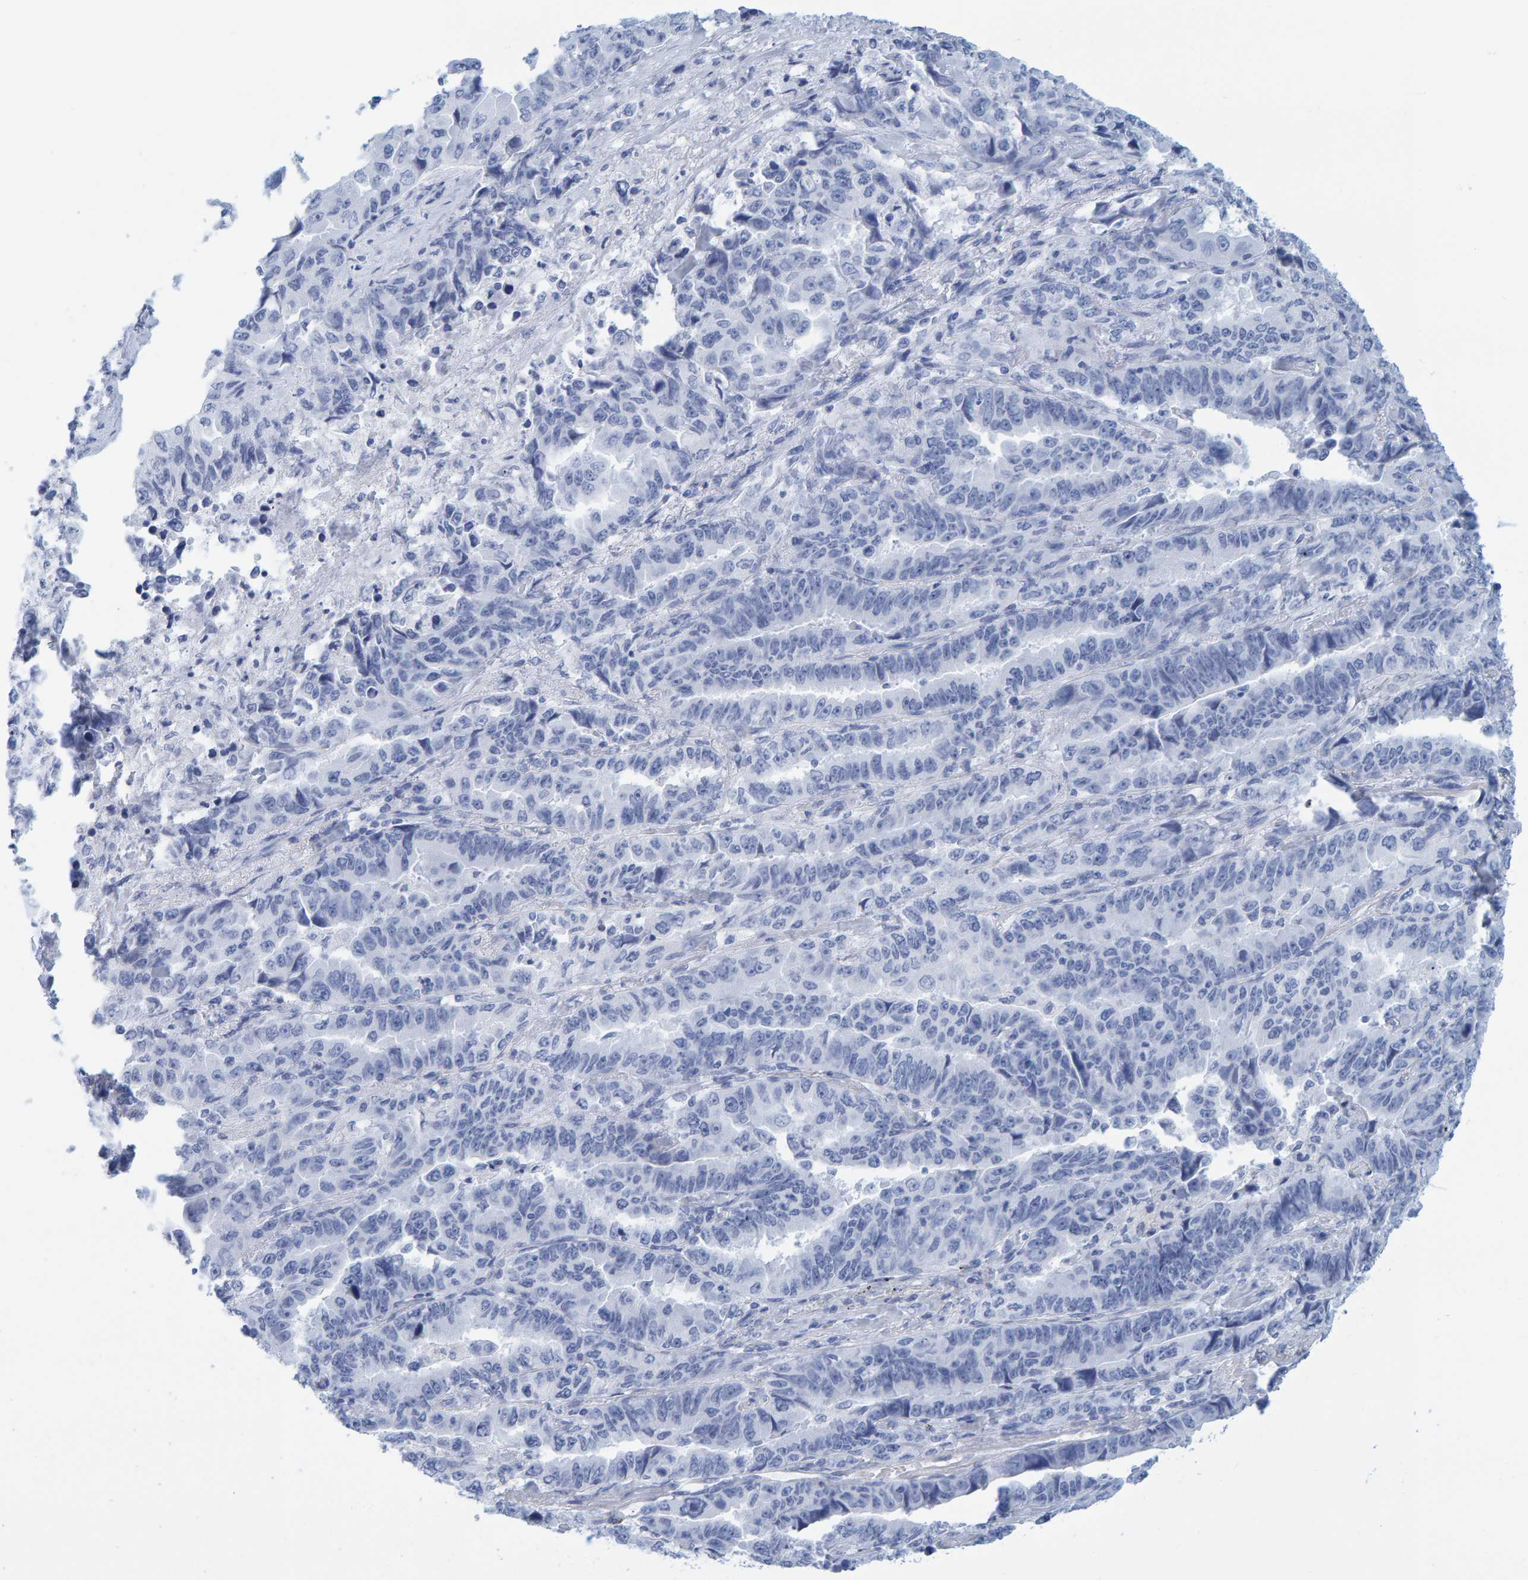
{"staining": {"intensity": "negative", "quantity": "none", "location": "none"}, "tissue": "lung cancer", "cell_type": "Tumor cells", "image_type": "cancer", "snomed": [{"axis": "morphology", "description": "Adenocarcinoma, NOS"}, {"axis": "topography", "description": "Lung"}], "caption": "Immunohistochemistry (IHC) image of human lung cancer (adenocarcinoma) stained for a protein (brown), which shows no positivity in tumor cells.", "gene": "SFTPC", "patient": {"sex": "female", "age": 51}}